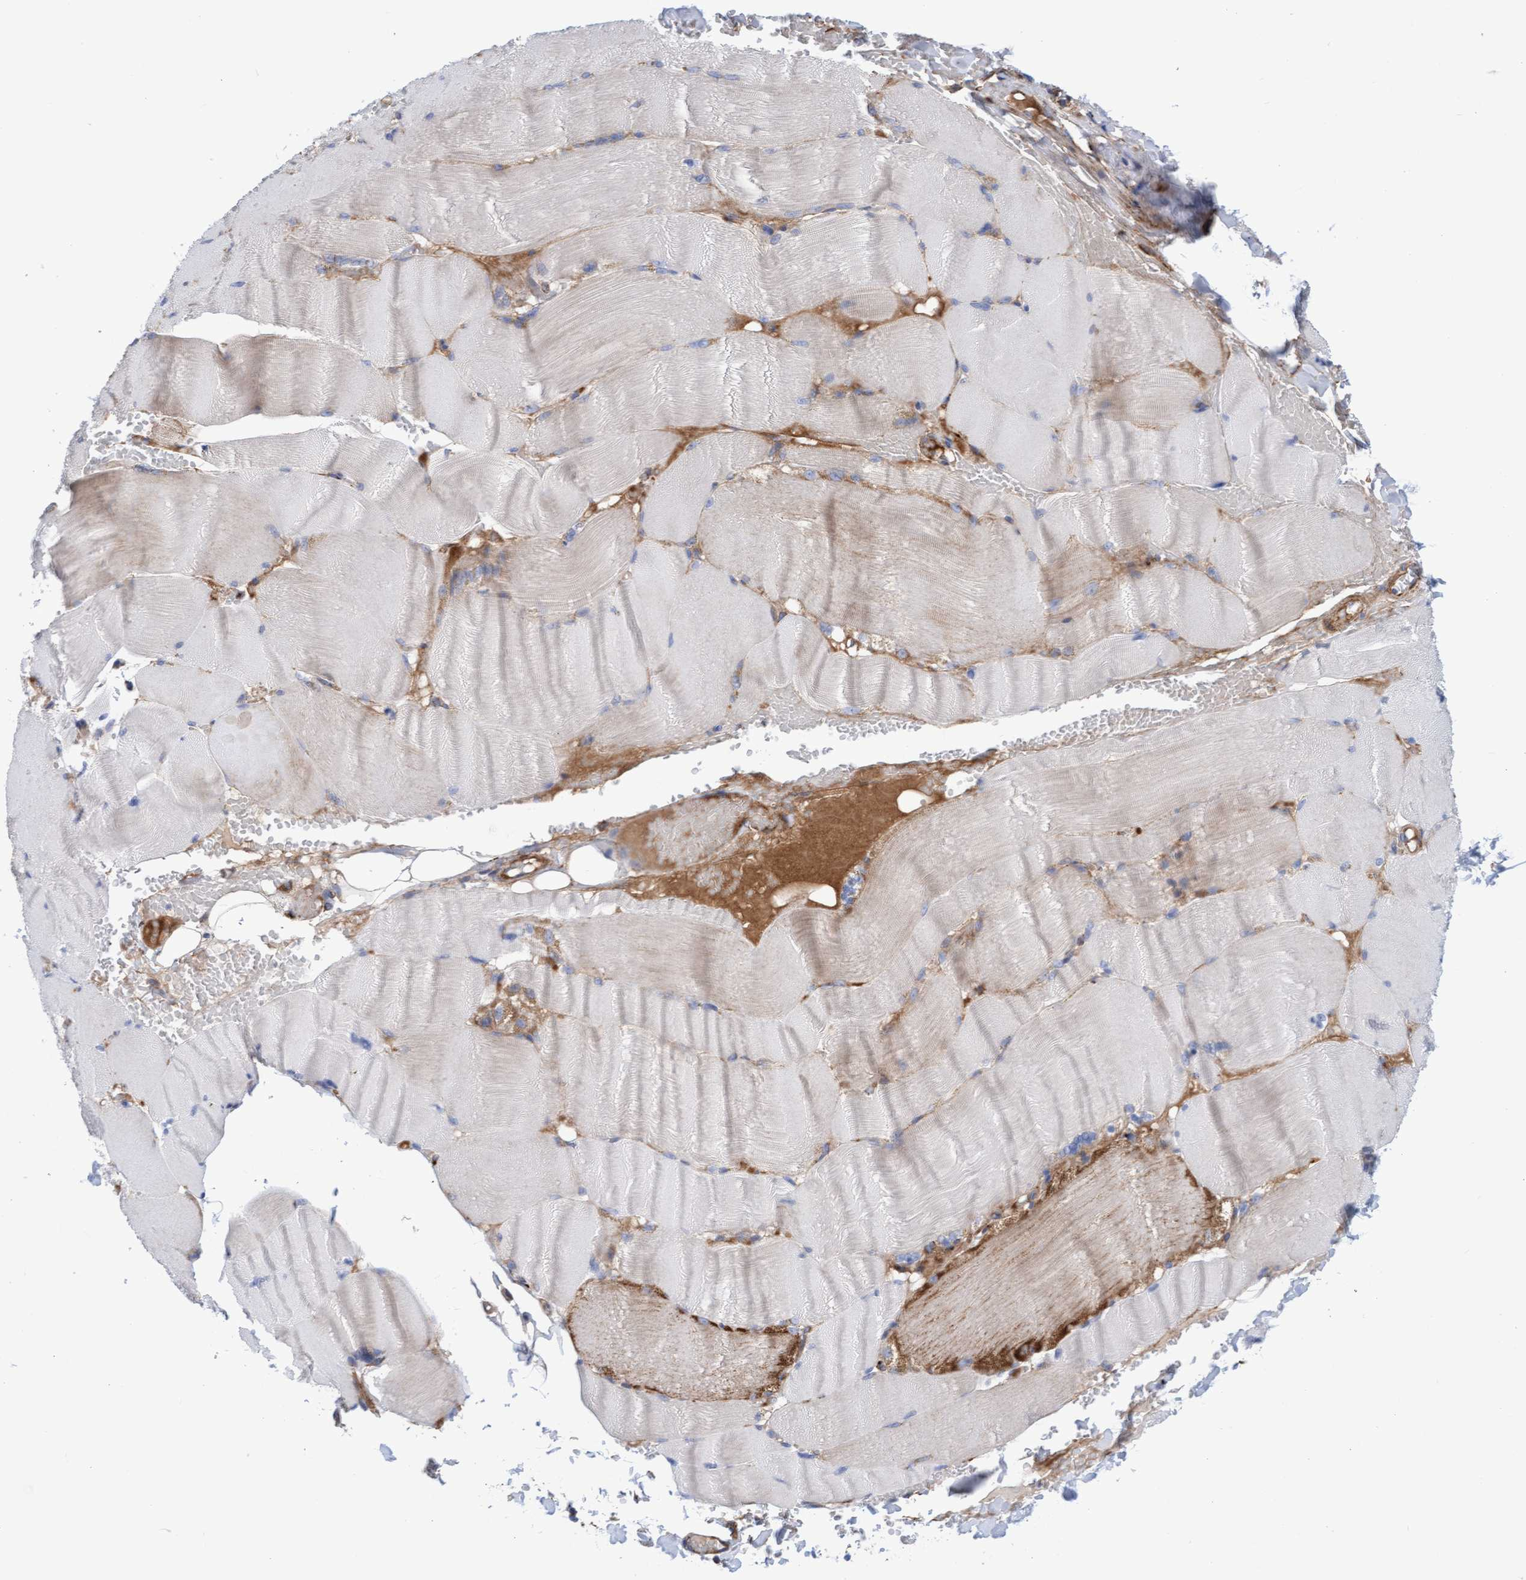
{"staining": {"intensity": "weak", "quantity": "25%-75%", "location": "cytoplasmic/membranous"}, "tissue": "skeletal muscle", "cell_type": "Myocytes", "image_type": "normal", "snomed": [{"axis": "morphology", "description": "Normal tissue, NOS"}, {"axis": "topography", "description": "Skin"}, {"axis": "topography", "description": "Skeletal muscle"}], "caption": "DAB (3,3'-diaminobenzidine) immunohistochemical staining of benign skeletal muscle demonstrates weak cytoplasmic/membranous protein staining in about 25%-75% of myocytes.", "gene": "GGTA1", "patient": {"sex": "male", "age": 83}}